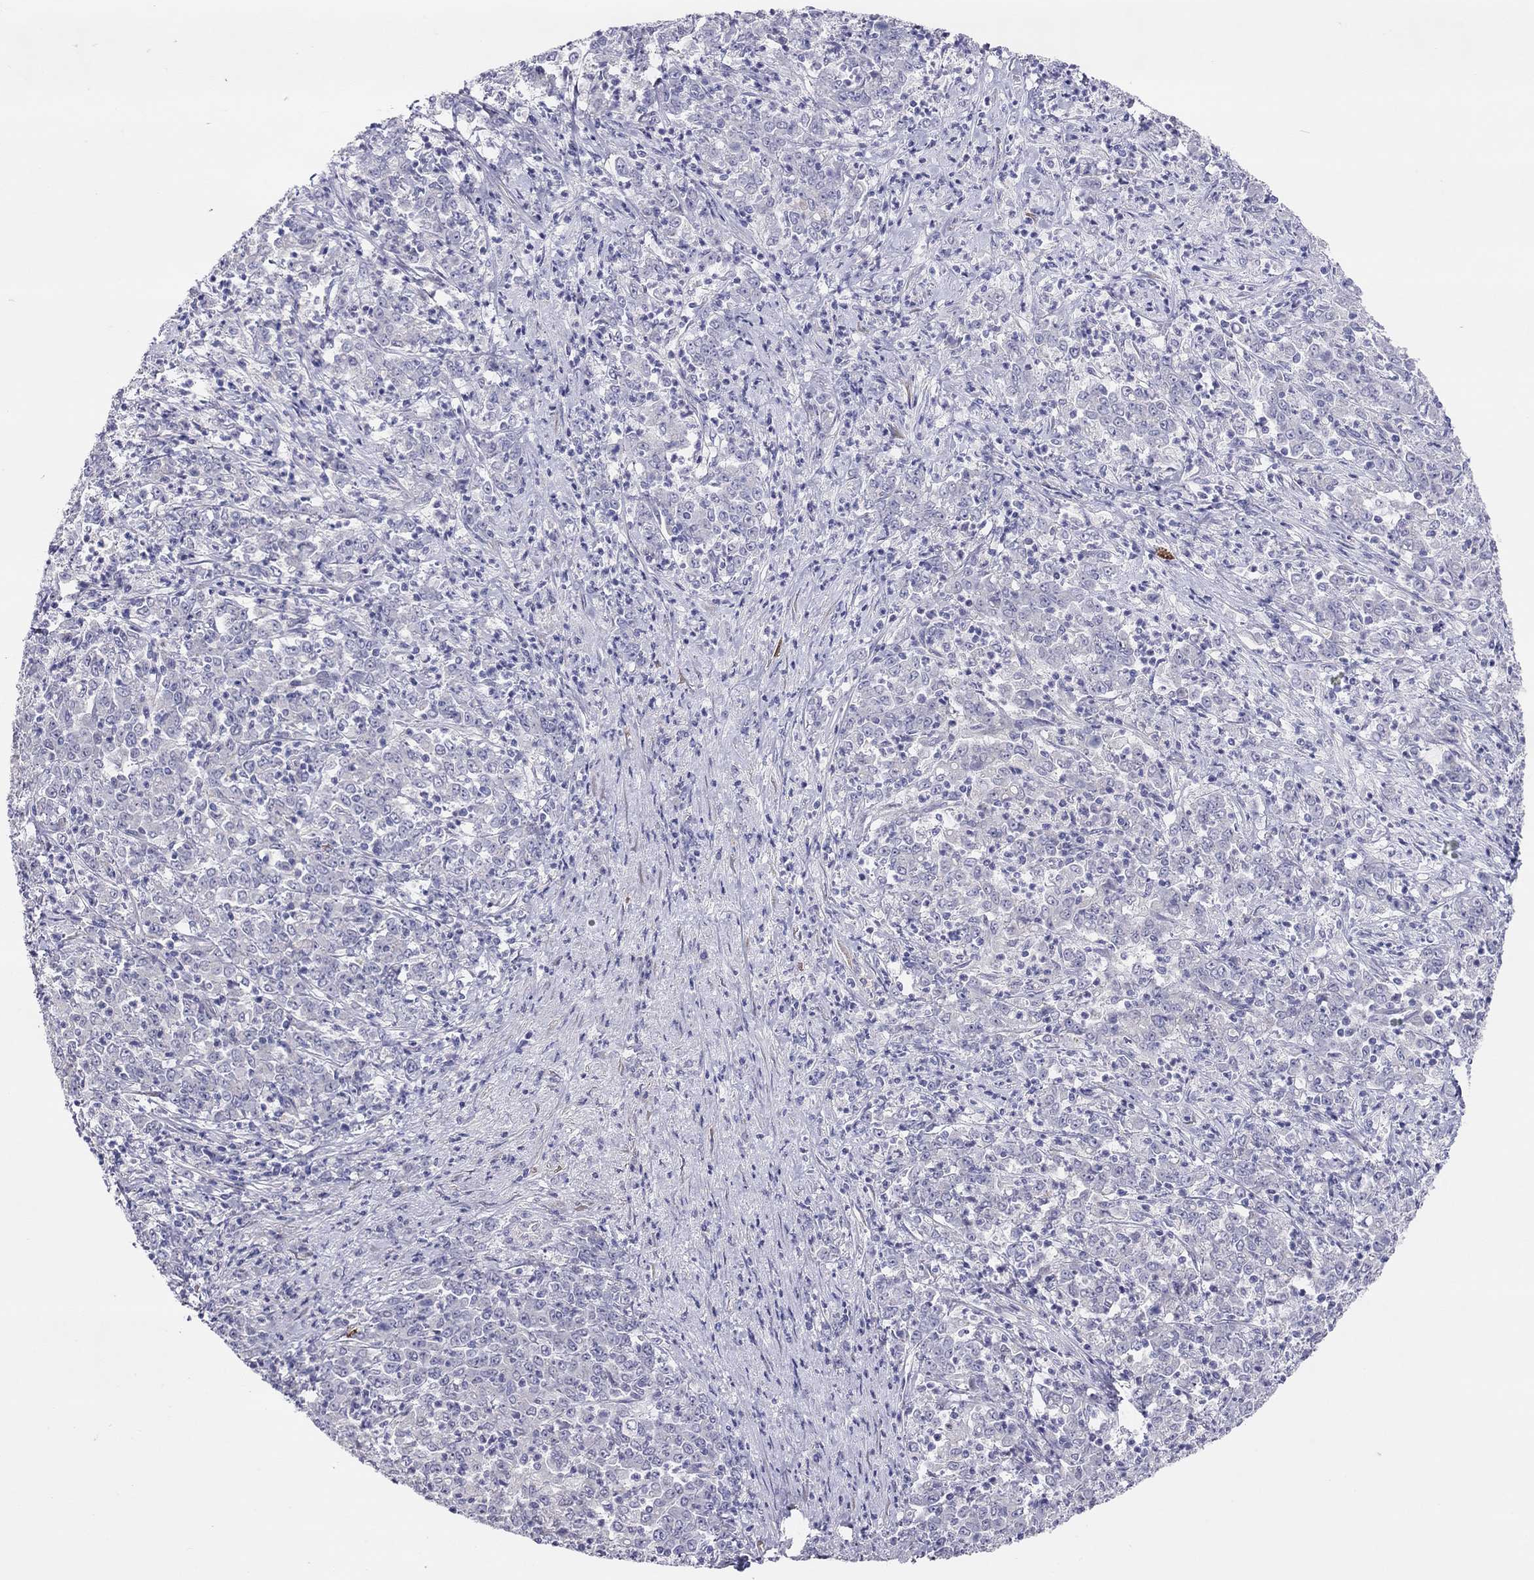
{"staining": {"intensity": "negative", "quantity": "none", "location": "none"}, "tissue": "stomach cancer", "cell_type": "Tumor cells", "image_type": "cancer", "snomed": [{"axis": "morphology", "description": "Adenocarcinoma, NOS"}, {"axis": "topography", "description": "Stomach, lower"}], "caption": "Tumor cells are negative for protein expression in human adenocarcinoma (stomach).", "gene": "MGAT4C", "patient": {"sex": "female", "age": 71}}